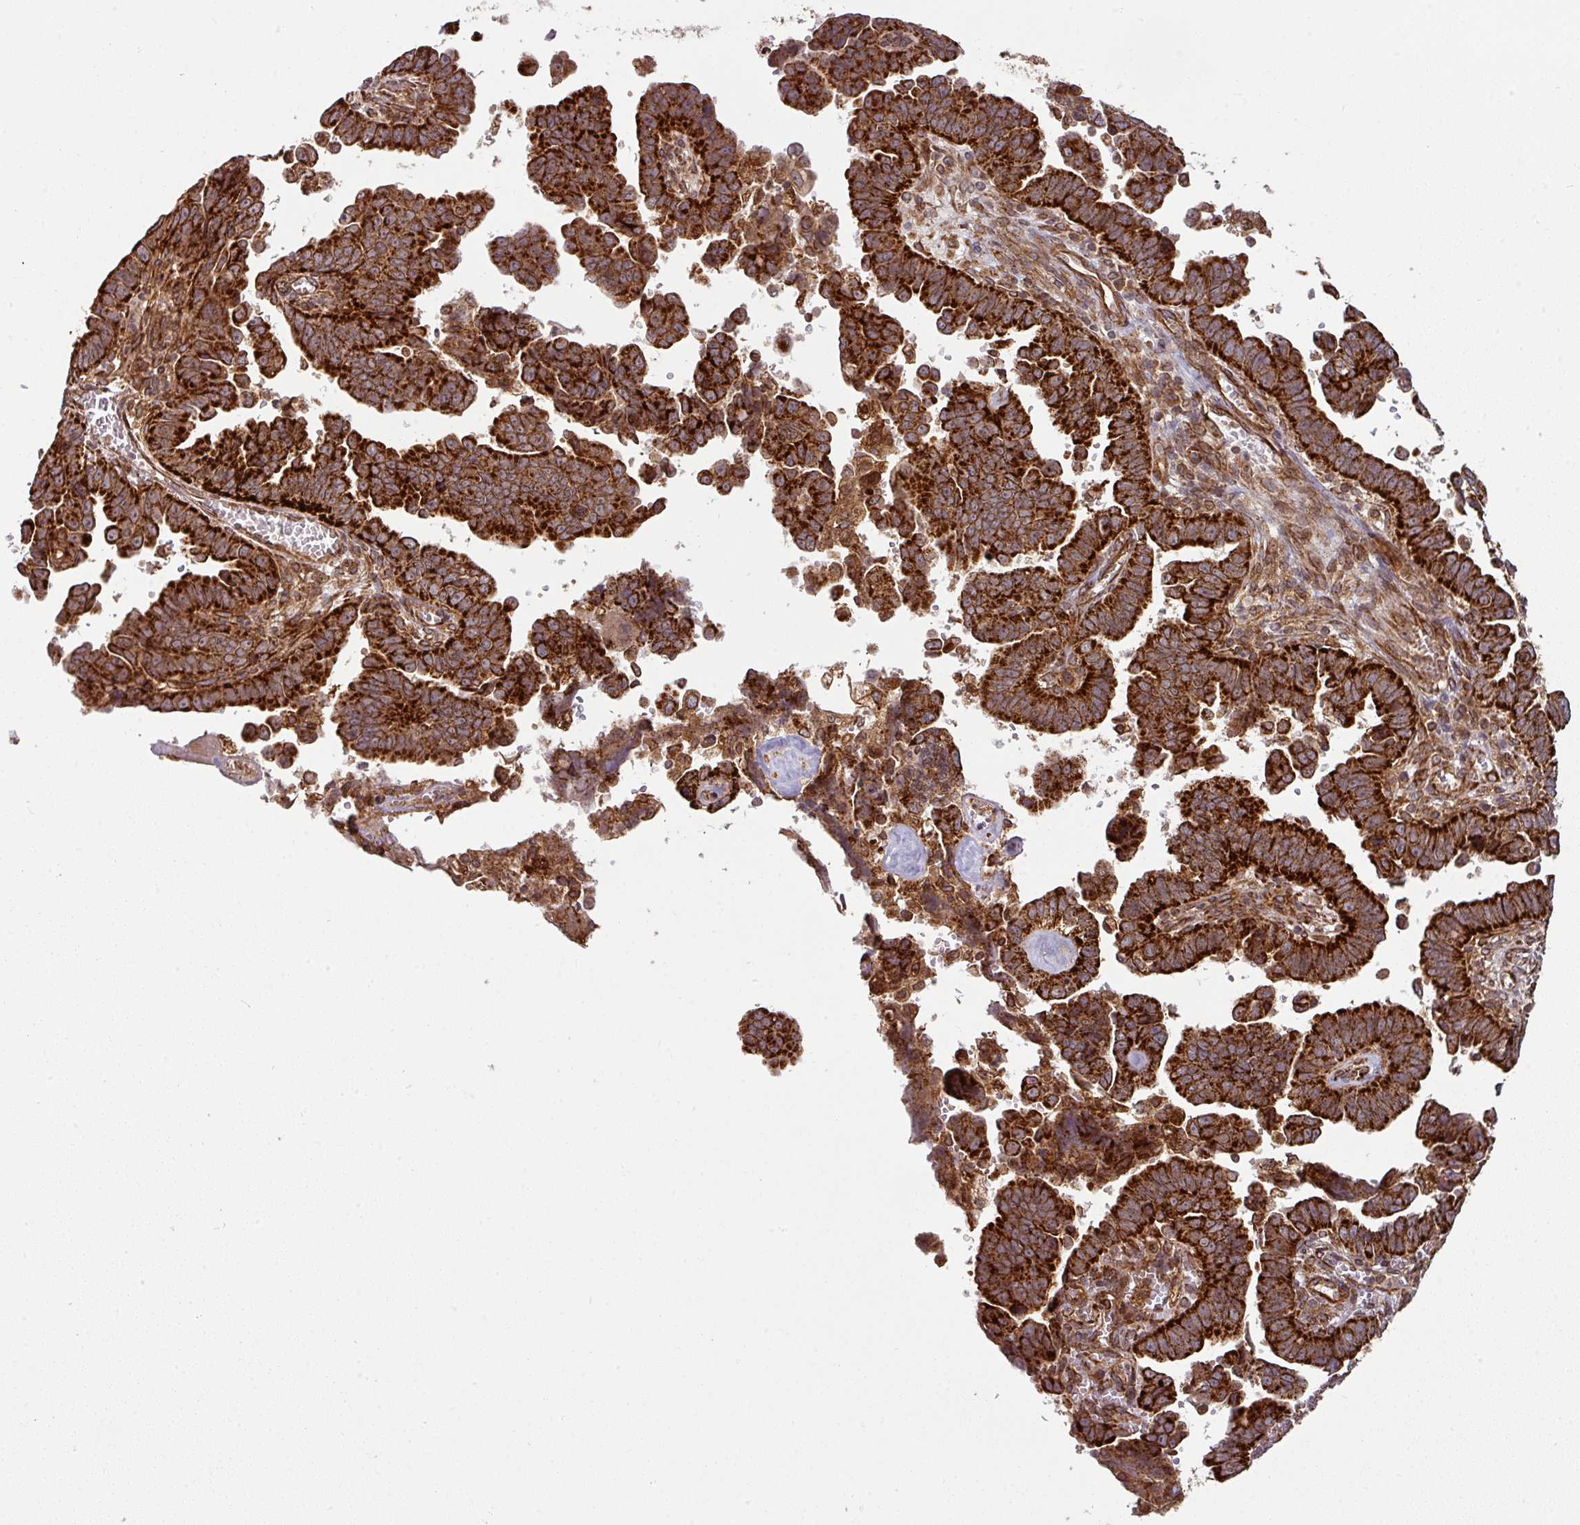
{"staining": {"intensity": "strong", "quantity": ">75%", "location": "cytoplasmic/membranous"}, "tissue": "endometrial cancer", "cell_type": "Tumor cells", "image_type": "cancer", "snomed": [{"axis": "morphology", "description": "Adenocarcinoma, NOS"}, {"axis": "topography", "description": "Endometrium"}], "caption": "Protein expression by immunohistochemistry (IHC) displays strong cytoplasmic/membranous positivity in approximately >75% of tumor cells in adenocarcinoma (endometrial). (DAB (3,3'-diaminobenzidine) IHC, brown staining for protein, blue staining for nuclei).", "gene": "TRAP1", "patient": {"sex": "female", "age": 75}}